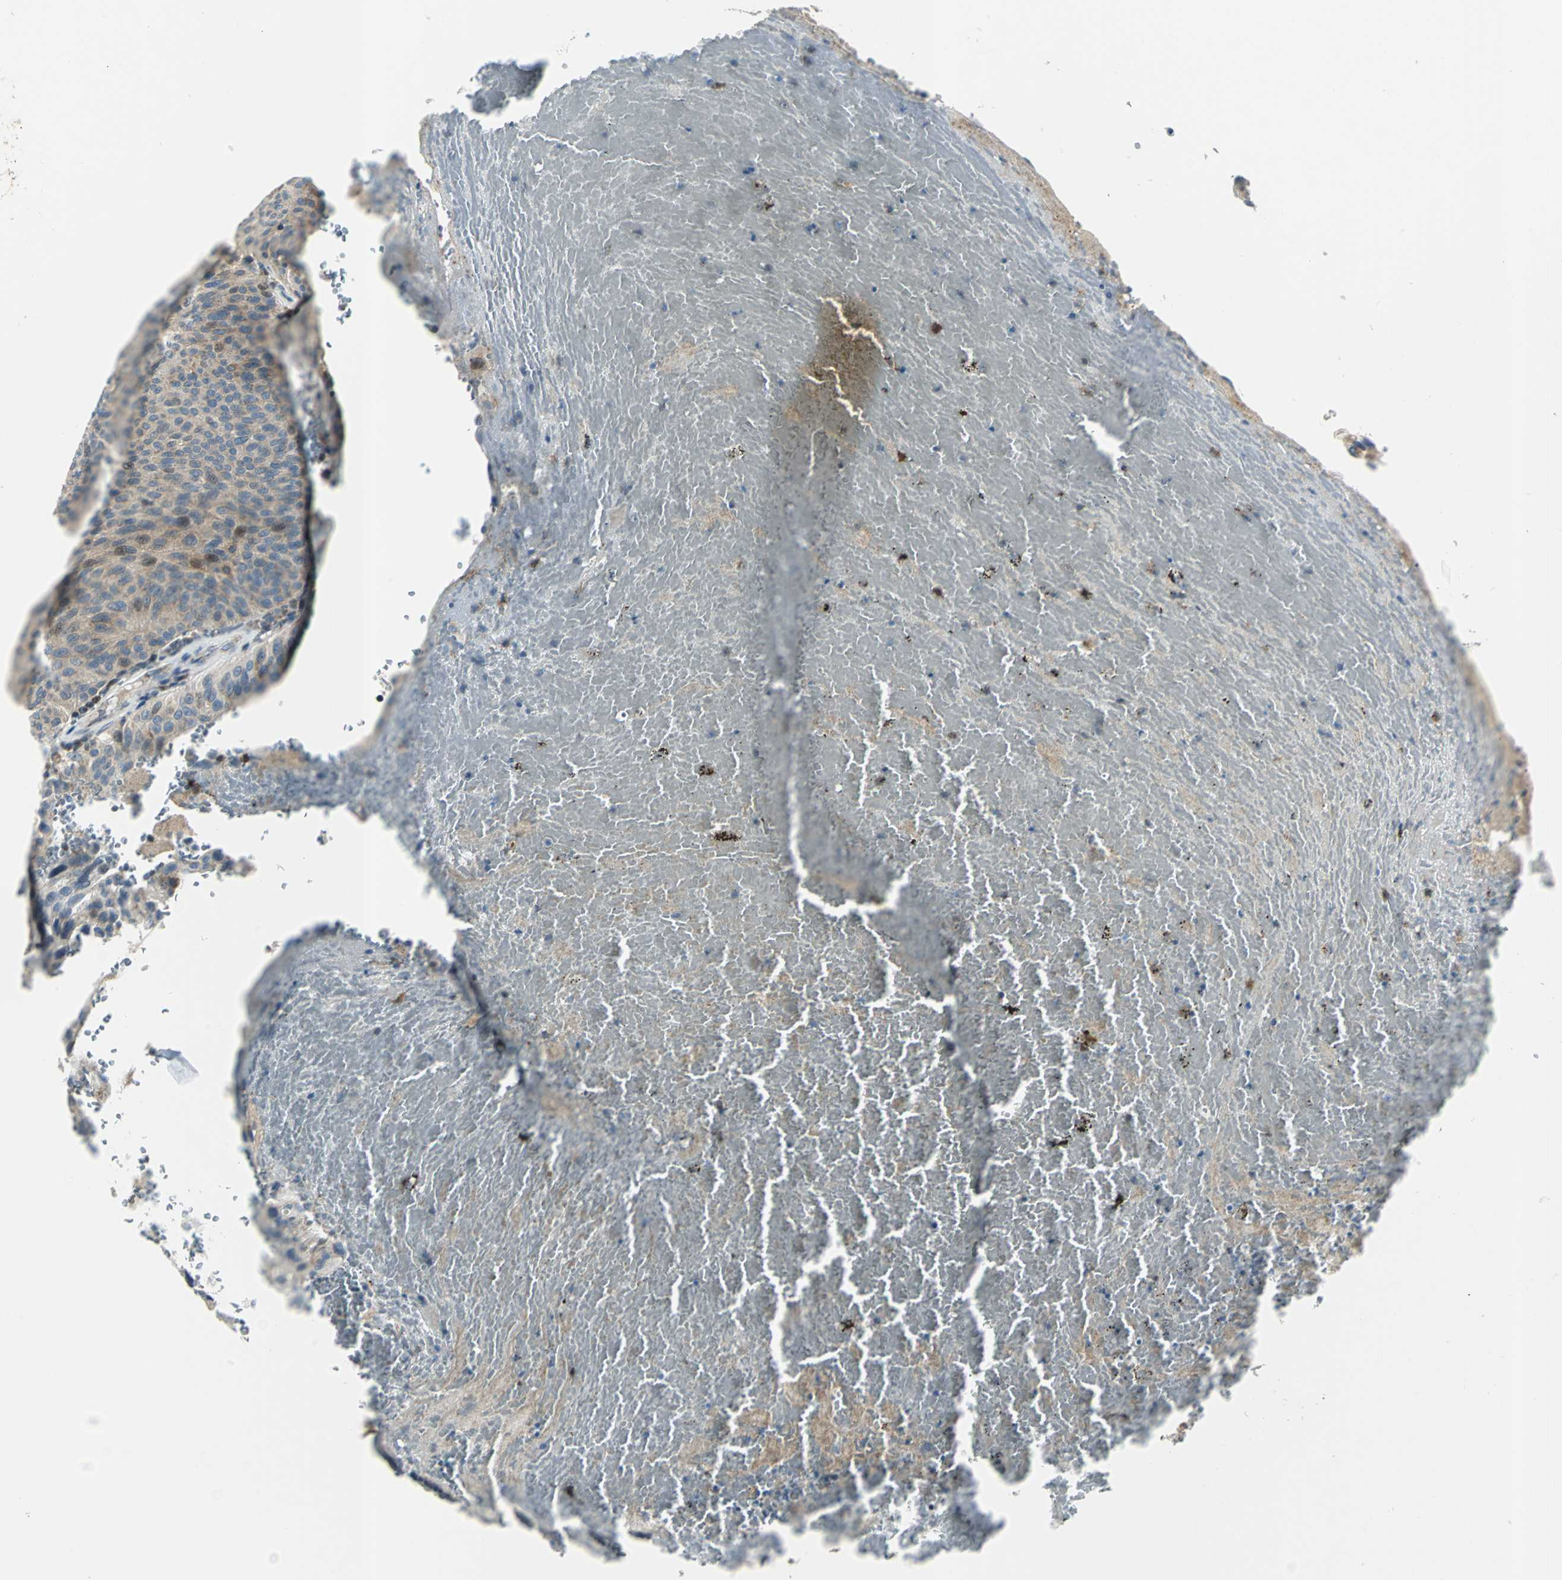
{"staining": {"intensity": "weak", "quantity": "25%-75%", "location": "cytoplasmic/membranous"}, "tissue": "urothelial cancer", "cell_type": "Tumor cells", "image_type": "cancer", "snomed": [{"axis": "morphology", "description": "Urothelial carcinoma, High grade"}, {"axis": "topography", "description": "Urinary bladder"}], "caption": "Protein expression analysis of urothelial carcinoma (high-grade) reveals weak cytoplasmic/membranous expression in approximately 25%-75% of tumor cells.", "gene": "USP40", "patient": {"sex": "male", "age": 66}}